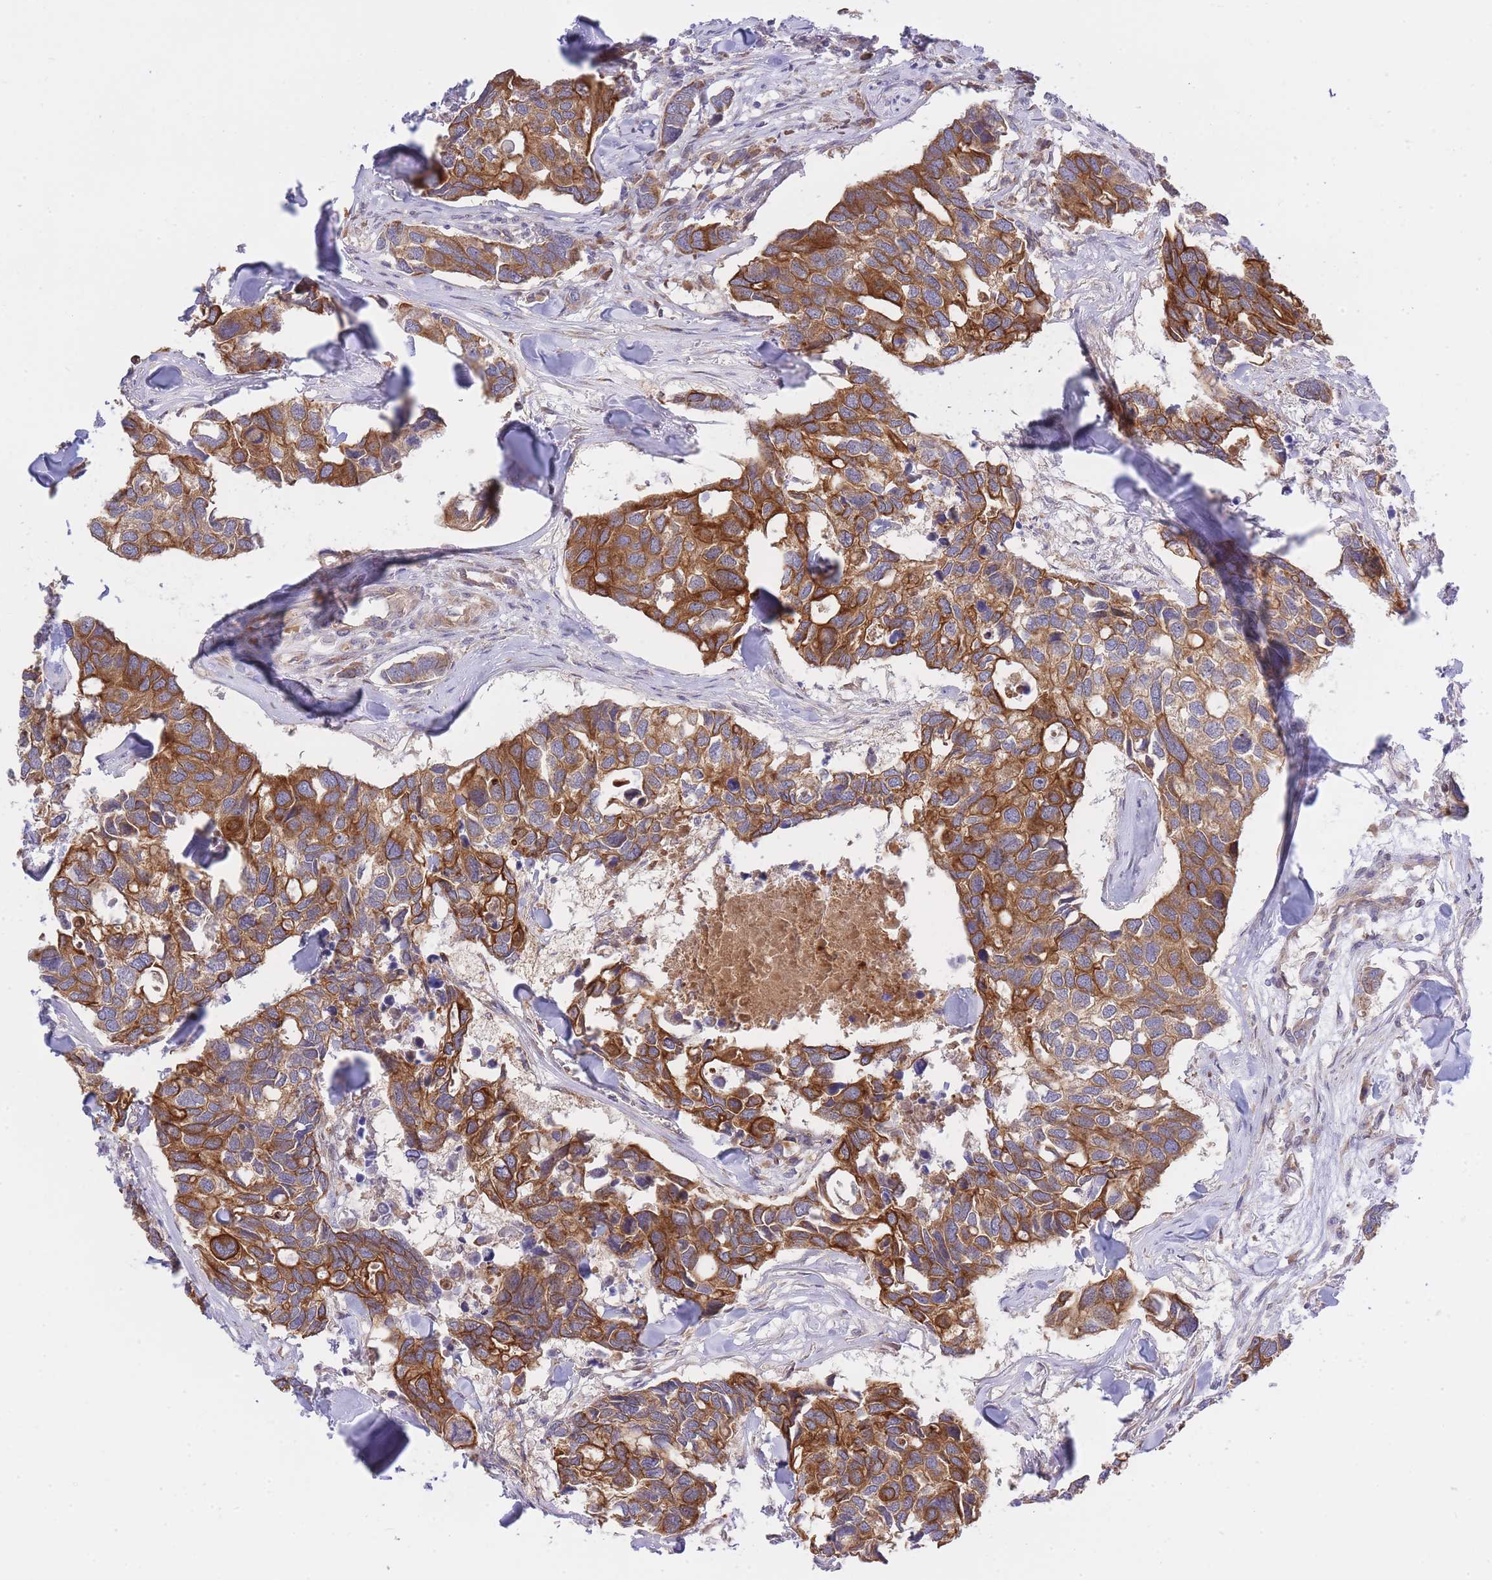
{"staining": {"intensity": "strong", "quantity": ">75%", "location": "cytoplasmic/membranous"}, "tissue": "breast cancer", "cell_type": "Tumor cells", "image_type": "cancer", "snomed": [{"axis": "morphology", "description": "Duct carcinoma"}, {"axis": "topography", "description": "Breast"}], "caption": "High-magnification brightfield microscopy of breast cancer stained with DAB (brown) and counterstained with hematoxylin (blue). tumor cells exhibit strong cytoplasmic/membranous positivity is appreciated in approximately>75% of cells. The protein of interest is shown in brown color, while the nuclei are stained blue.", "gene": "EIF2B2", "patient": {"sex": "female", "age": 83}}